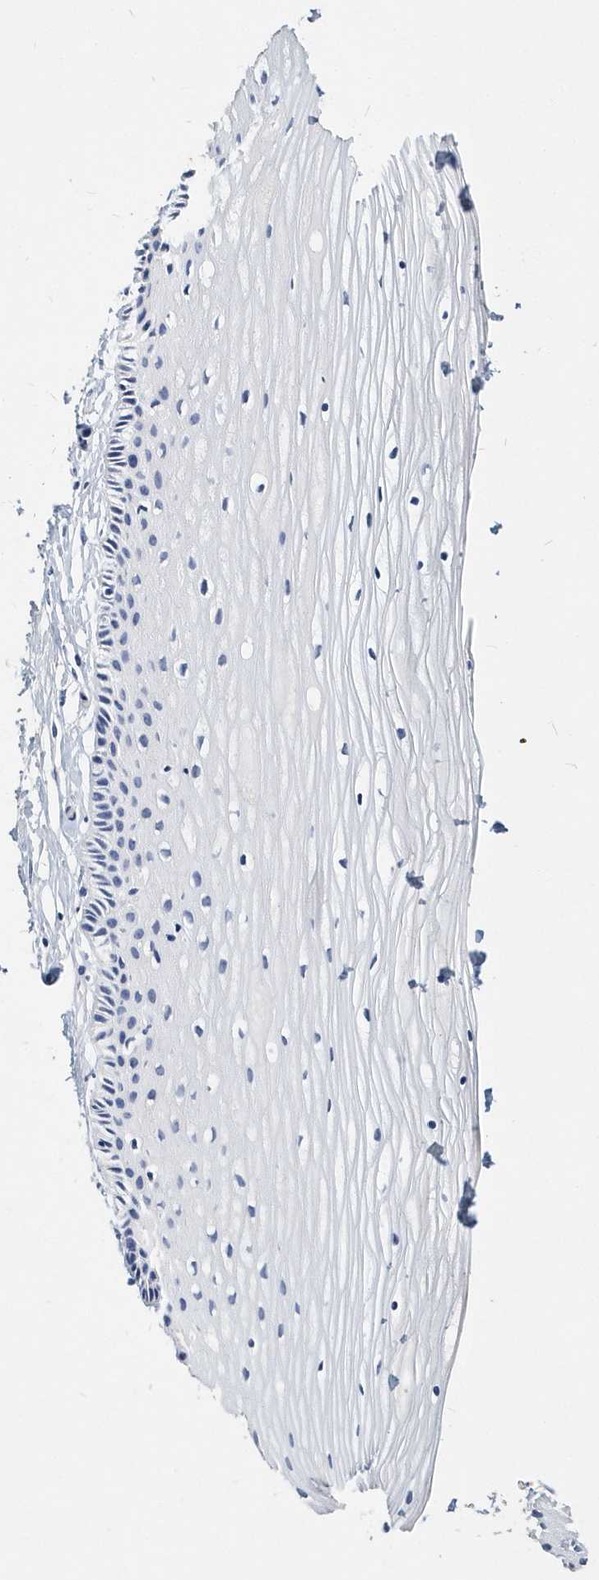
{"staining": {"intensity": "negative", "quantity": "none", "location": "none"}, "tissue": "vagina", "cell_type": "Squamous epithelial cells", "image_type": "normal", "snomed": [{"axis": "morphology", "description": "Normal tissue, NOS"}, {"axis": "topography", "description": "Vagina"}, {"axis": "topography", "description": "Cervix"}], "caption": "Photomicrograph shows no significant protein positivity in squamous epithelial cells of benign vagina. (Immunohistochemistry (ihc), brightfield microscopy, high magnification).", "gene": "ITGA2B", "patient": {"sex": "female", "age": 40}}